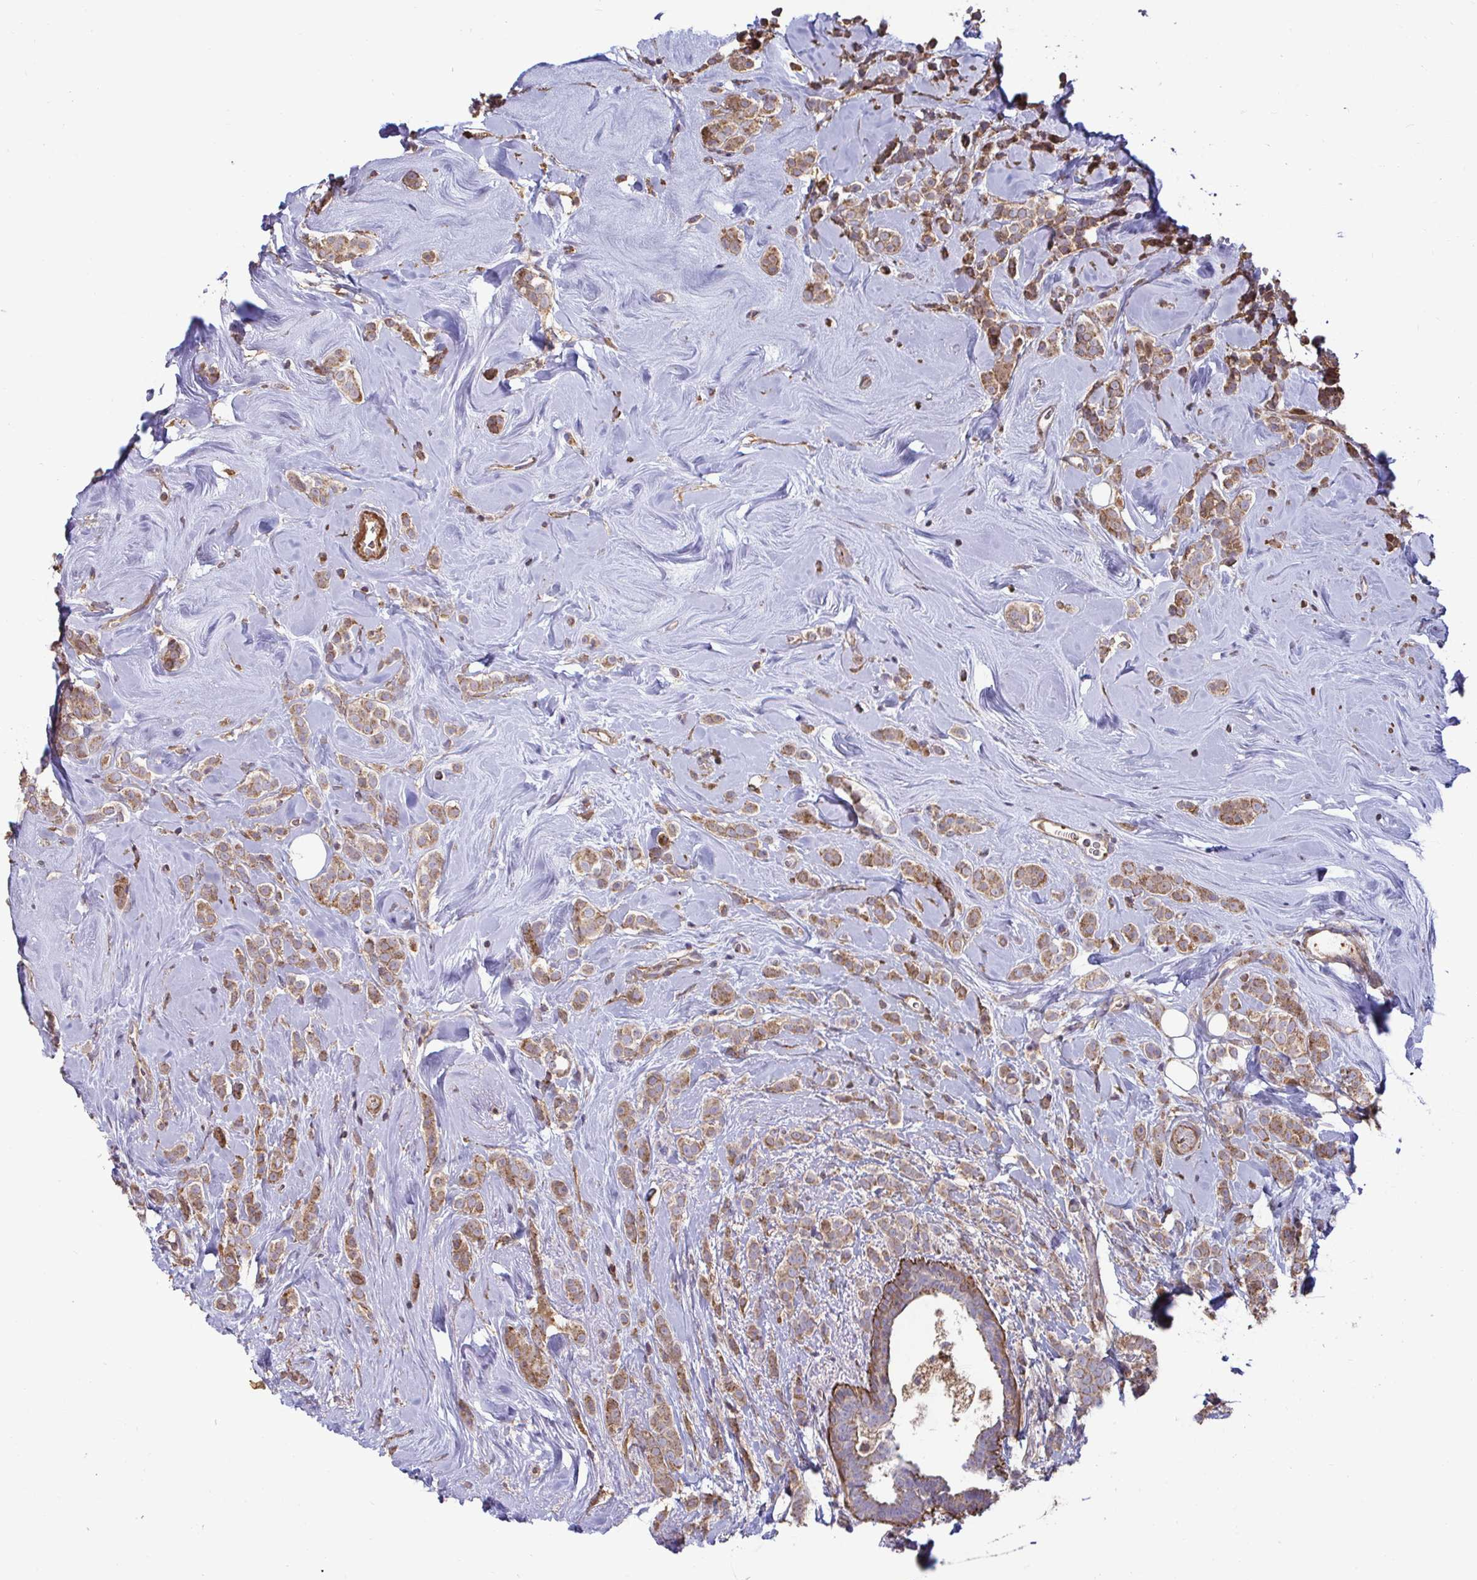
{"staining": {"intensity": "moderate", "quantity": ">75%", "location": "cytoplasmic/membranous"}, "tissue": "breast cancer", "cell_type": "Tumor cells", "image_type": "cancer", "snomed": [{"axis": "morphology", "description": "Lobular carcinoma"}, {"axis": "topography", "description": "Breast"}], "caption": "Immunohistochemical staining of breast lobular carcinoma displays moderate cytoplasmic/membranous protein staining in approximately >75% of tumor cells. The staining was performed using DAB to visualize the protein expression in brown, while the nuclei were stained in blue with hematoxylin (Magnification: 20x).", "gene": "SPRY1", "patient": {"sex": "female", "age": 49}}